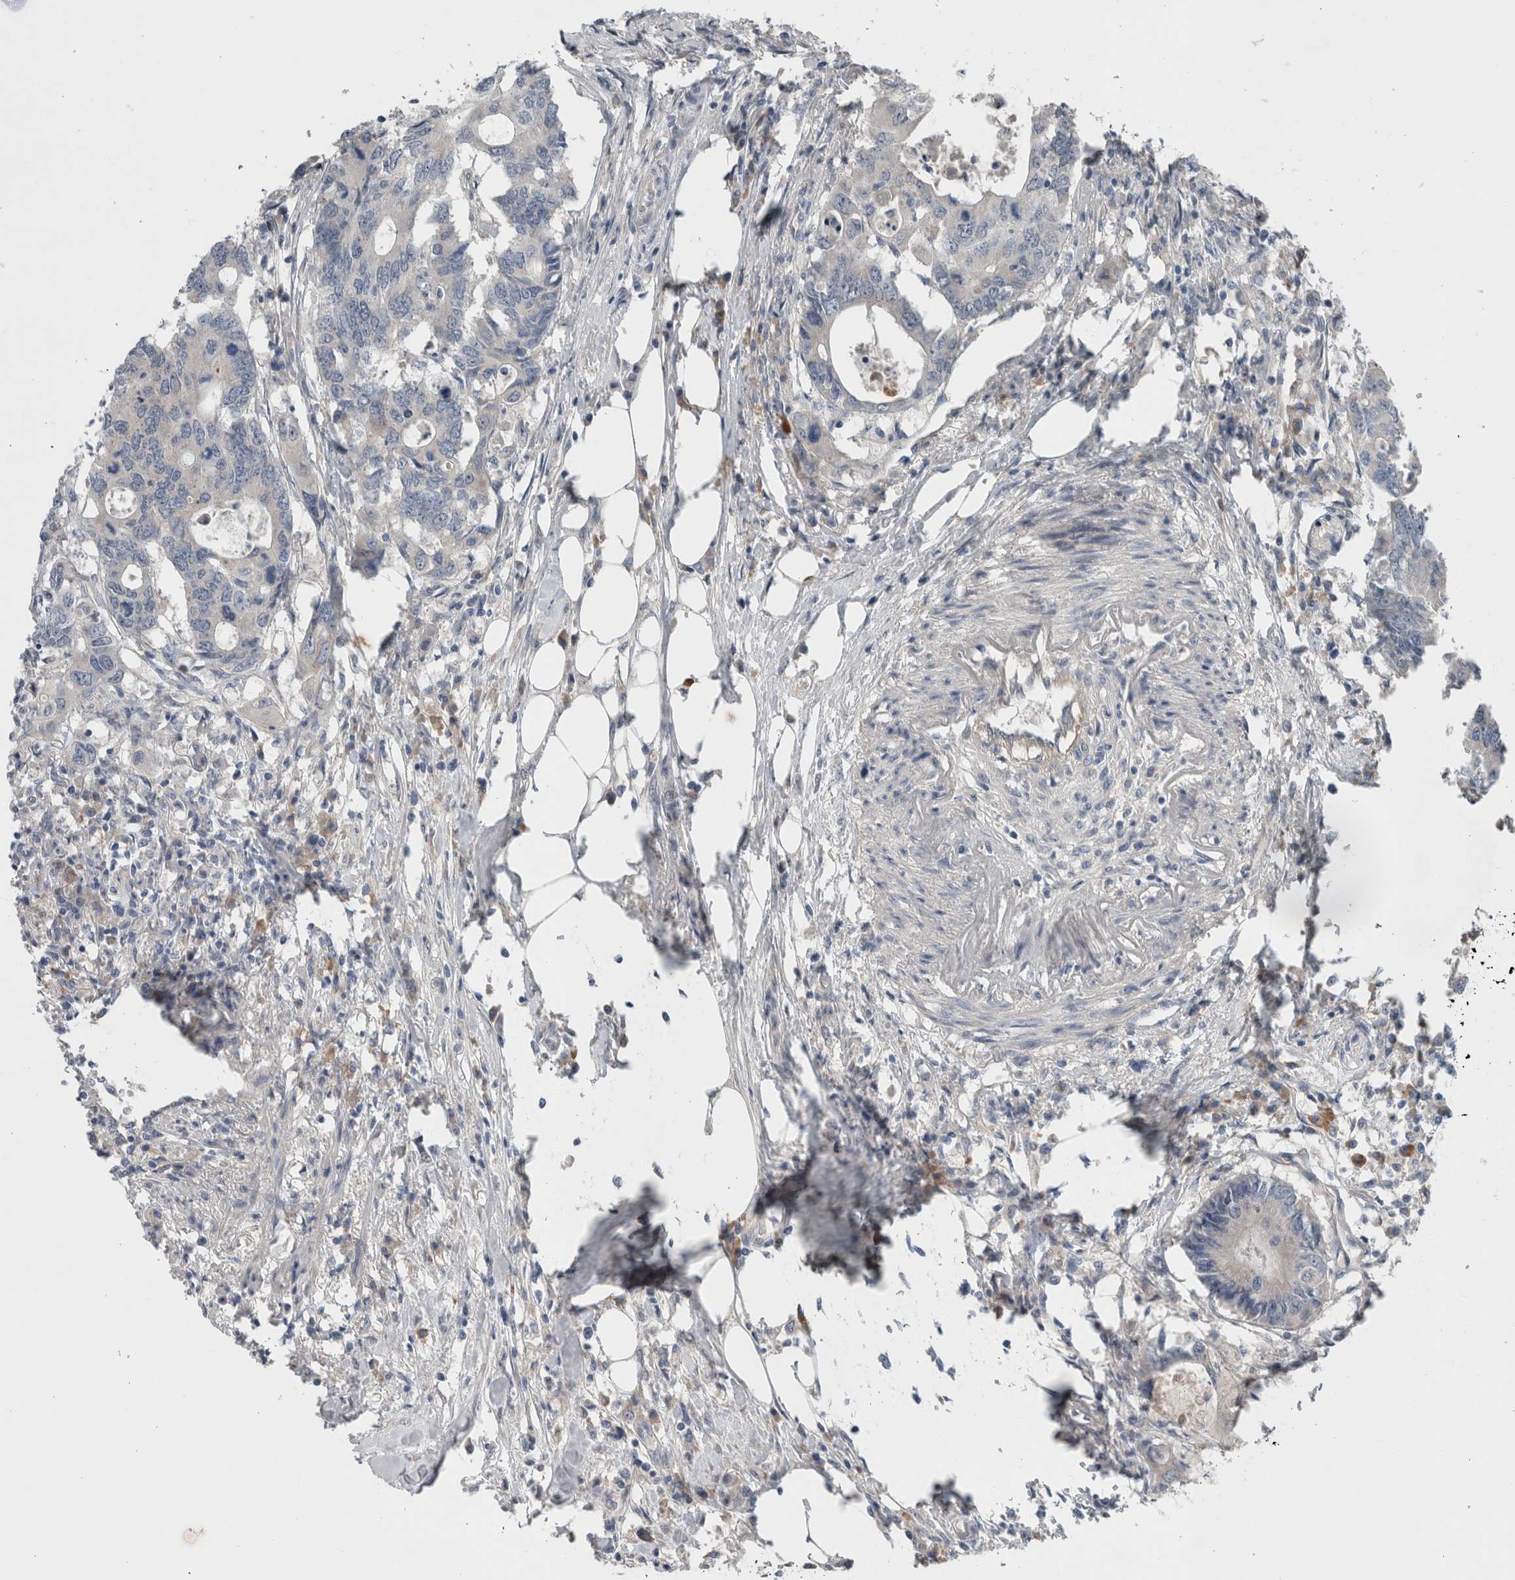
{"staining": {"intensity": "negative", "quantity": "none", "location": "none"}, "tissue": "colorectal cancer", "cell_type": "Tumor cells", "image_type": "cancer", "snomed": [{"axis": "morphology", "description": "Adenocarcinoma, NOS"}, {"axis": "topography", "description": "Colon"}], "caption": "Immunohistochemistry histopathology image of human colorectal cancer (adenocarcinoma) stained for a protein (brown), which reveals no staining in tumor cells. Nuclei are stained in blue.", "gene": "CRNN", "patient": {"sex": "male", "age": 71}}